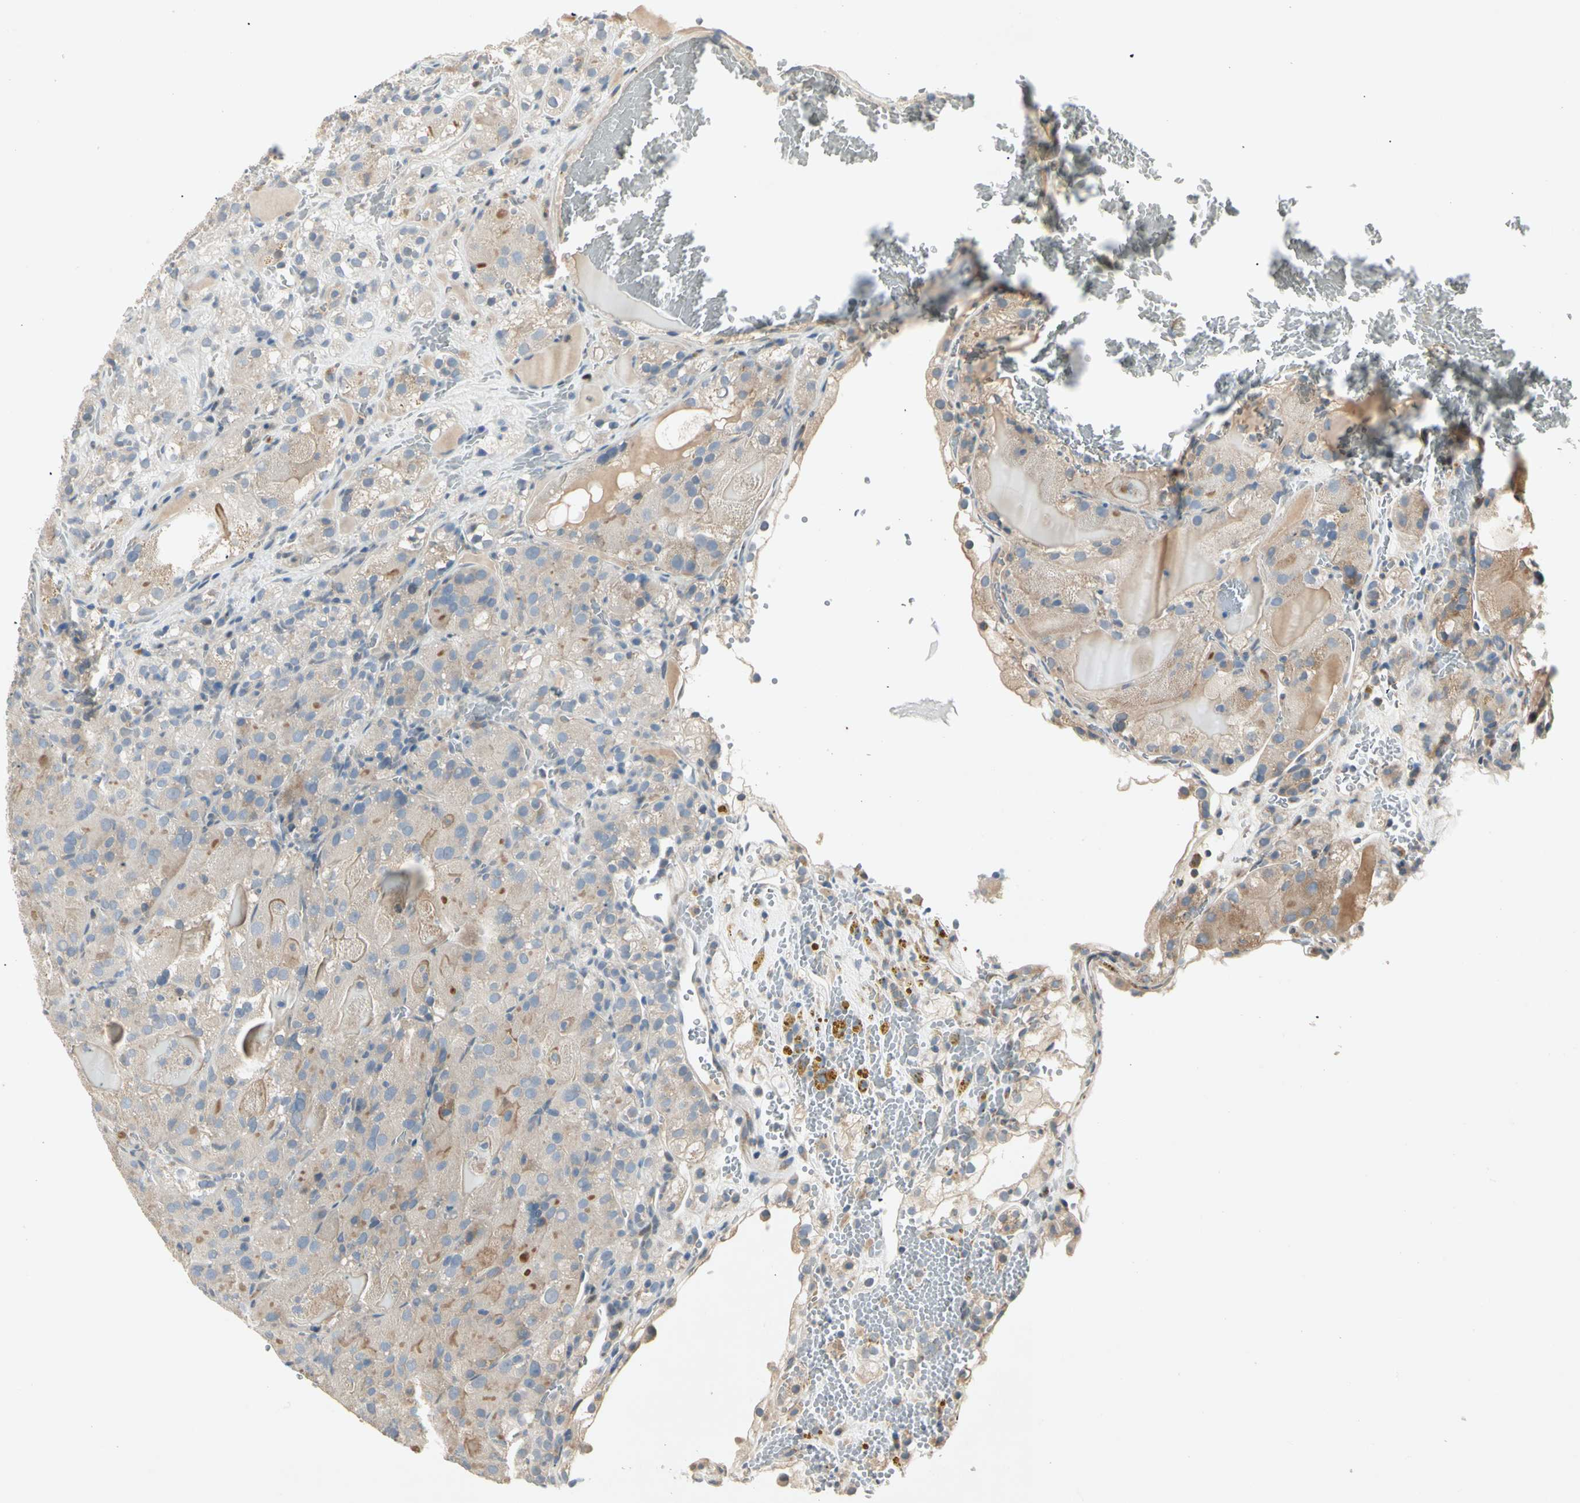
{"staining": {"intensity": "negative", "quantity": "none", "location": "none"}, "tissue": "renal cancer", "cell_type": "Tumor cells", "image_type": "cancer", "snomed": [{"axis": "morphology", "description": "Normal tissue, NOS"}, {"axis": "morphology", "description": "Adenocarcinoma, NOS"}, {"axis": "topography", "description": "Kidney"}], "caption": "Protein analysis of renal cancer exhibits no significant staining in tumor cells.", "gene": "IL1R1", "patient": {"sex": "male", "age": 61}}